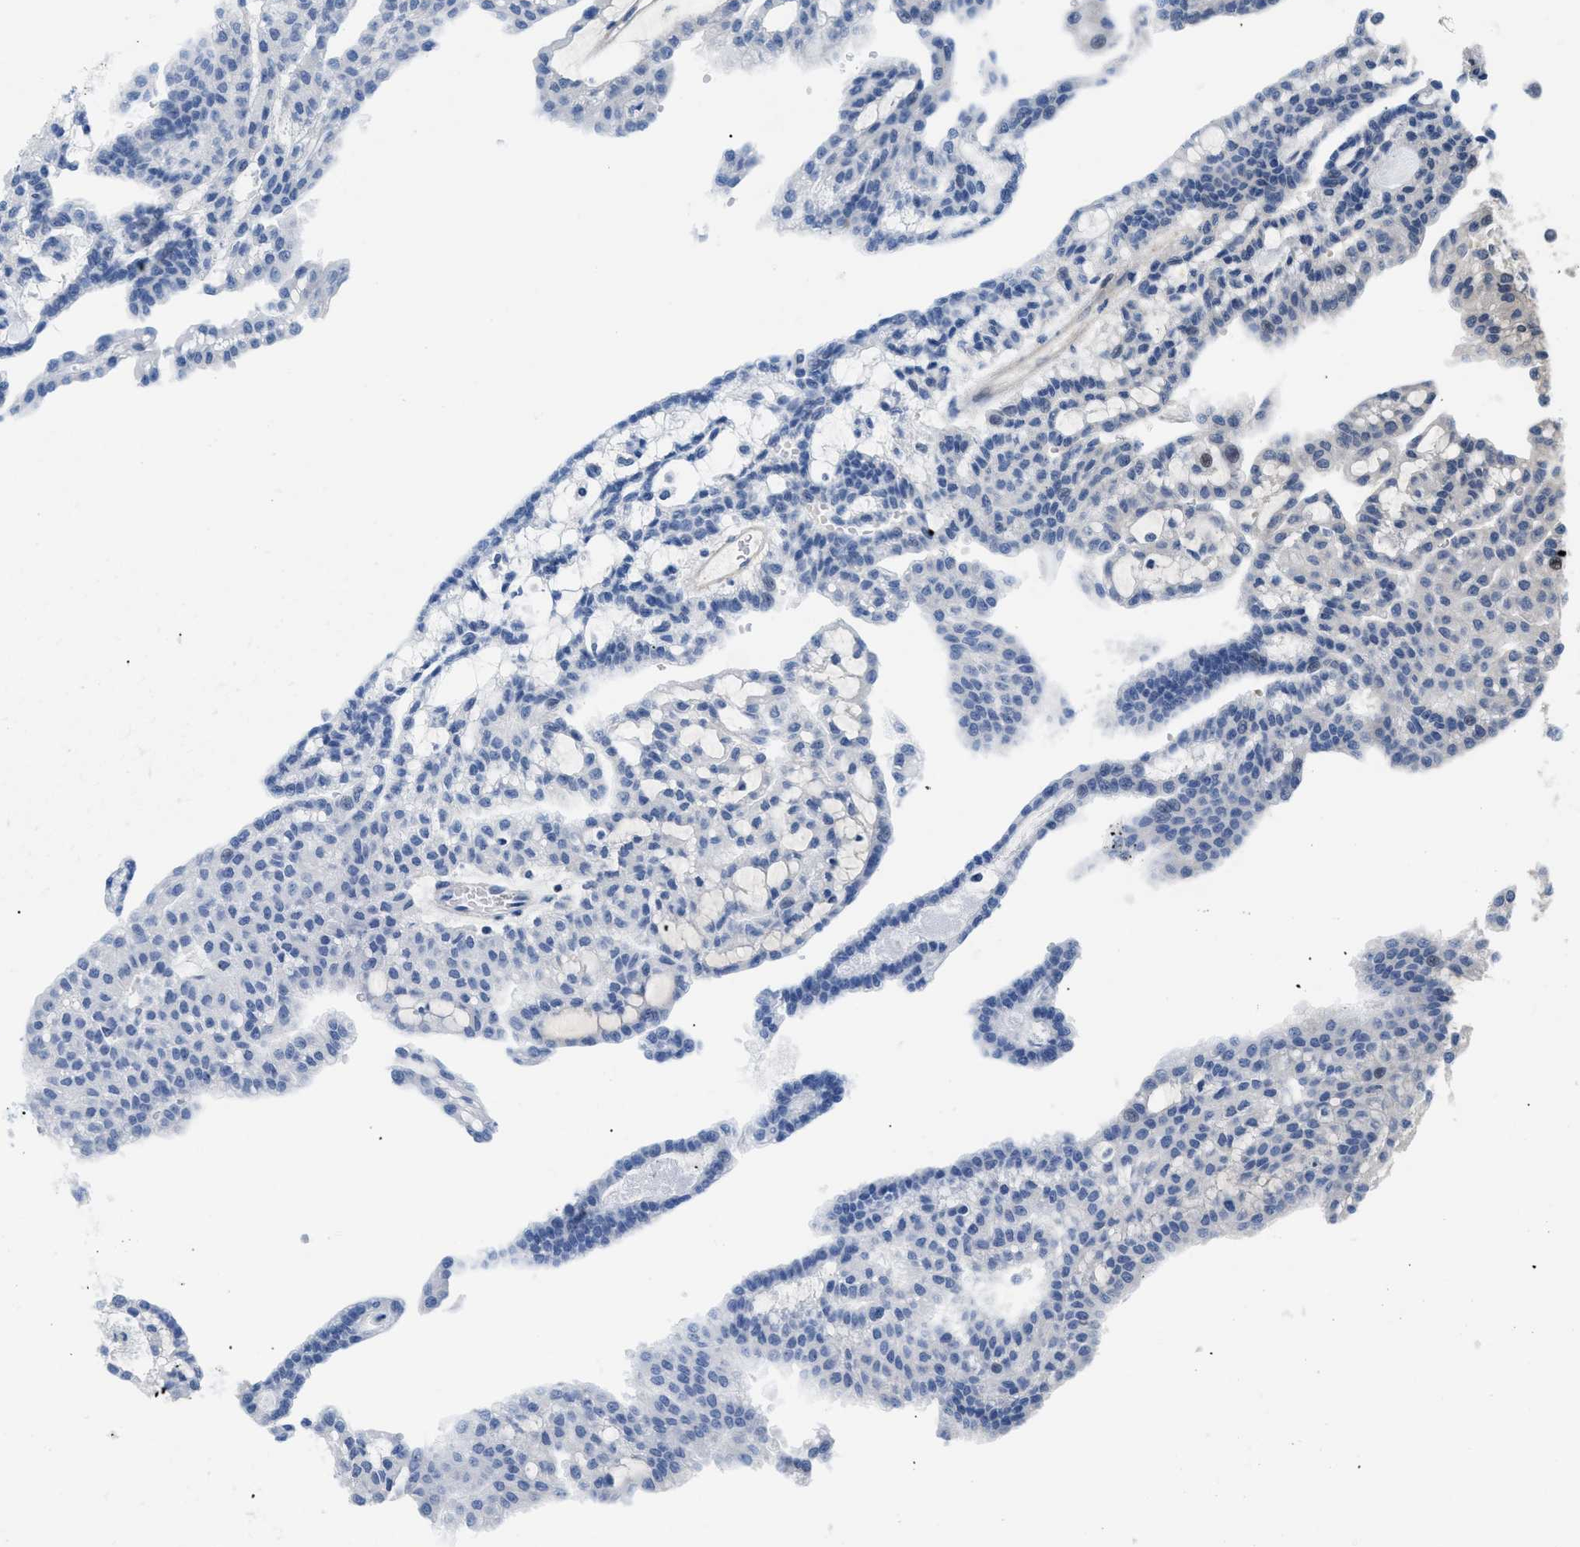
{"staining": {"intensity": "negative", "quantity": "none", "location": "none"}, "tissue": "renal cancer", "cell_type": "Tumor cells", "image_type": "cancer", "snomed": [{"axis": "morphology", "description": "Adenocarcinoma, NOS"}, {"axis": "topography", "description": "Kidney"}], "caption": "A histopathology image of human adenocarcinoma (renal) is negative for staining in tumor cells.", "gene": "SLC29A2", "patient": {"sex": "male", "age": 63}}